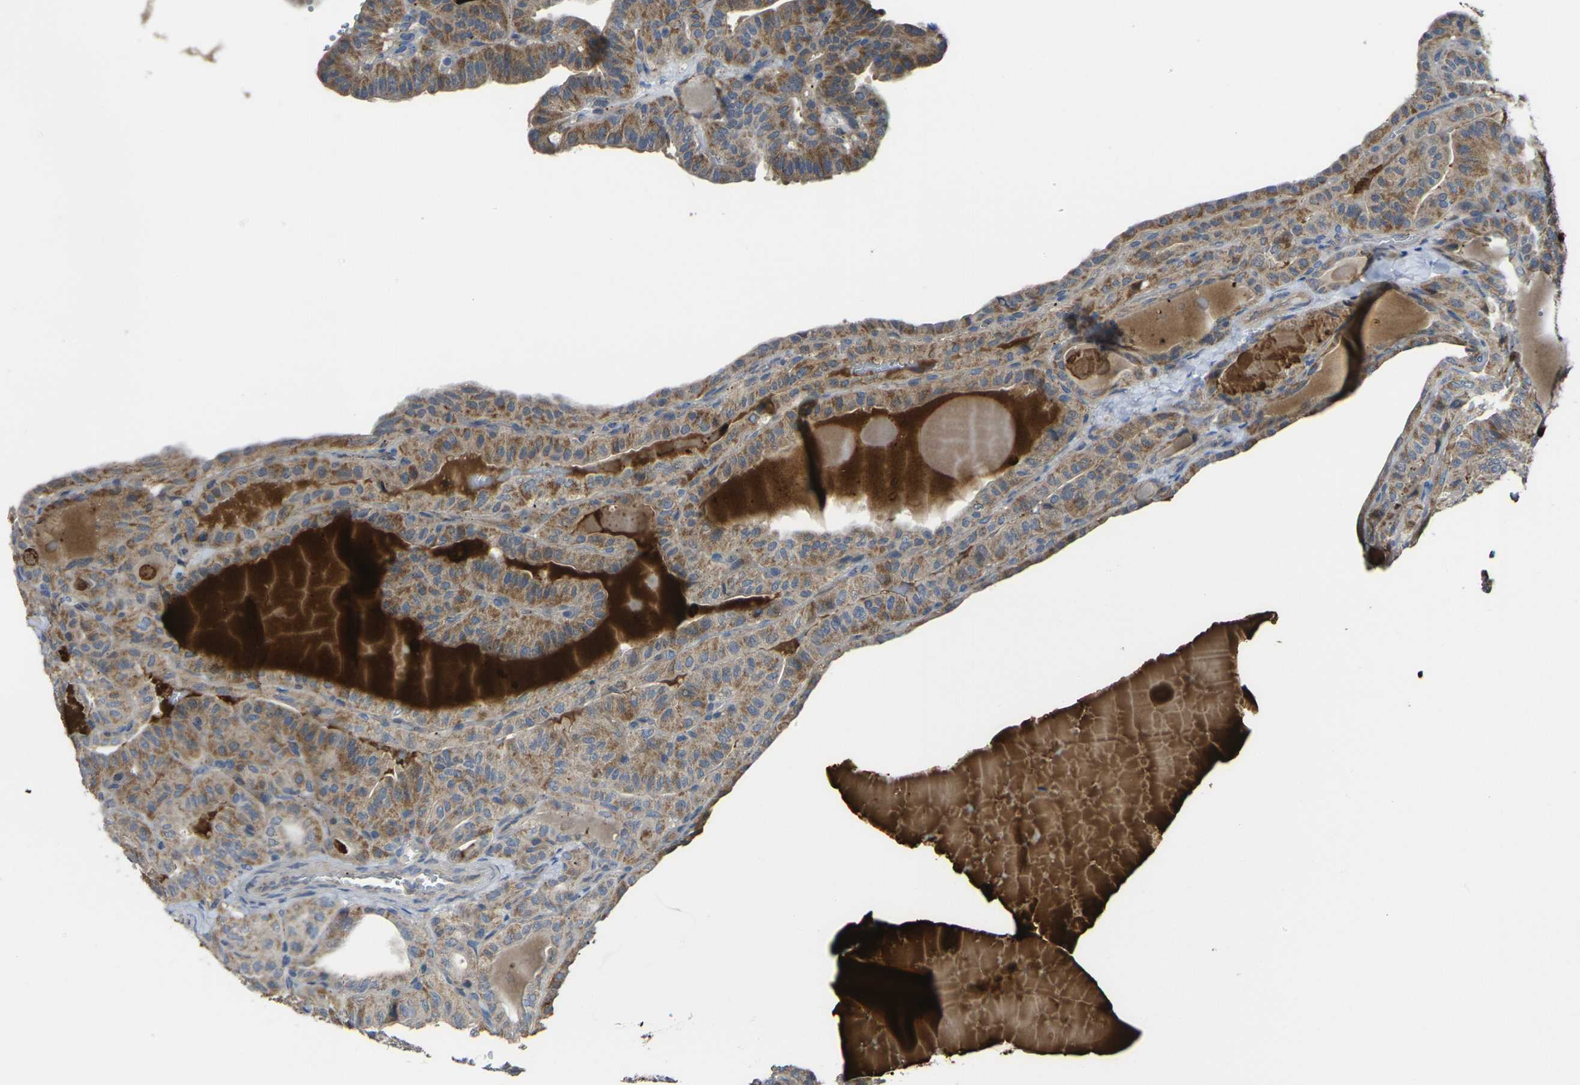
{"staining": {"intensity": "moderate", "quantity": ">75%", "location": "cytoplasmic/membranous"}, "tissue": "thyroid cancer", "cell_type": "Tumor cells", "image_type": "cancer", "snomed": [{"axis": "morphology", "description": "Papillary adenocarcinoma, NOS"}, {"axis": "topography", "description": "Thyroid gland"}], "caption": "Immunohistochemical staining of thyroid cancer demonstrates medium levels of moderate cytoplasmic/membranous protein positivity in about >75% of tumor cells.", "gene": "GNA12", "patient": {"sex": "male", "age": 77}}